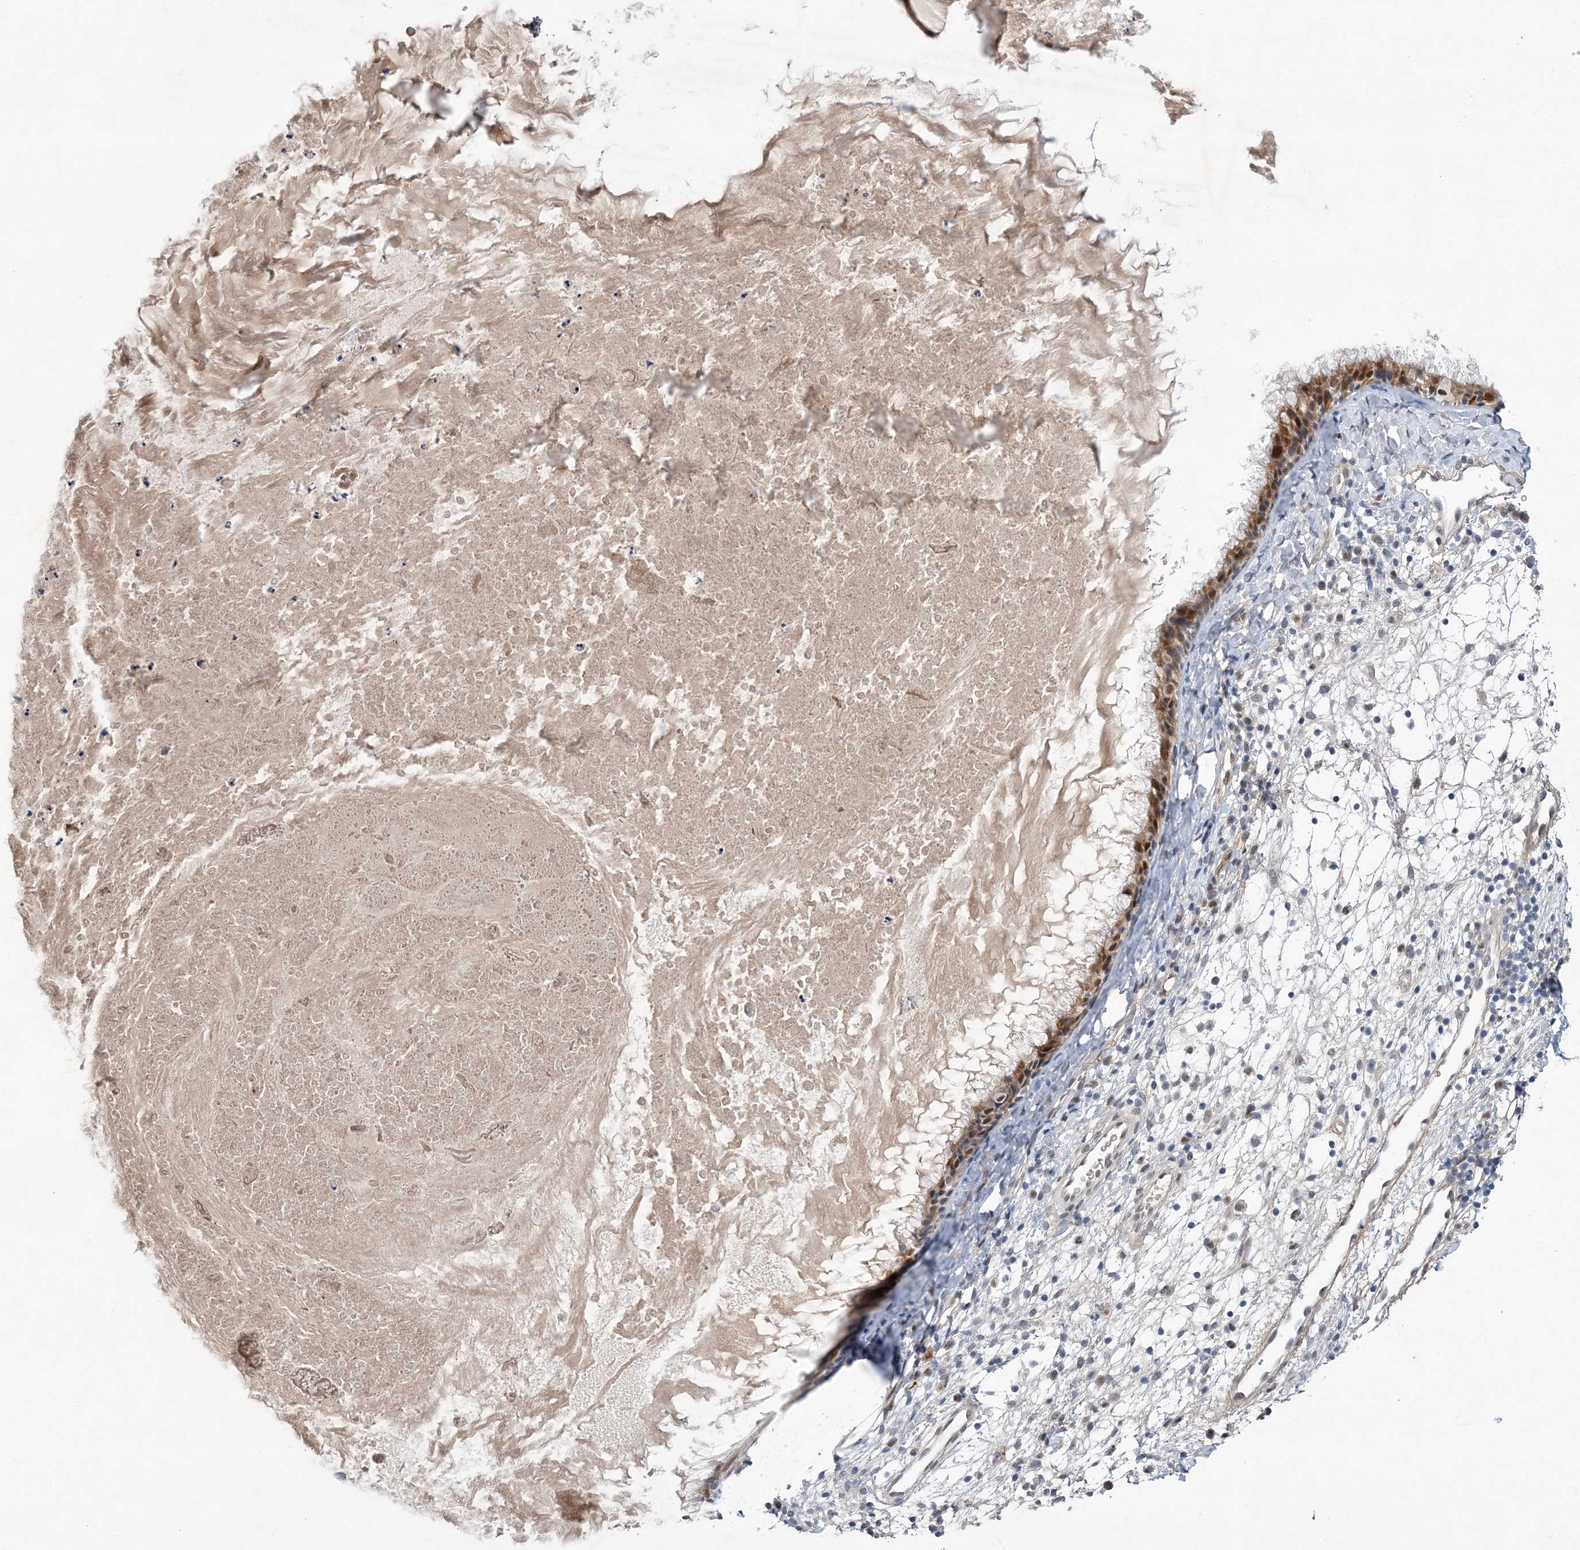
{"staining": {"intensity": "moderate", "quantity": "25%-75%", "location": "cytoplasmic/membranous,nuclear"}, "tissue": "nasopharynx", "cell_type": "Respiratory epithelial cells", "image_type": "normal", "snomed": [{"axis": "morphology", "description": "Normal tissue, NOS"}, {"axis": "topography", "description": "Nasopharynx"}], "caption": "Brown immunohistochemical staining in normal nasopharynx shows moderate cytoplasmic/membranous,nuclear positivity in about 25%-75% of respiratory epithelial cells. (DAB IHC, brown staining for protein, blue staining for nuclei).", "gene": "FAM217A", "patient": {"sex": "male", "age": 22}}